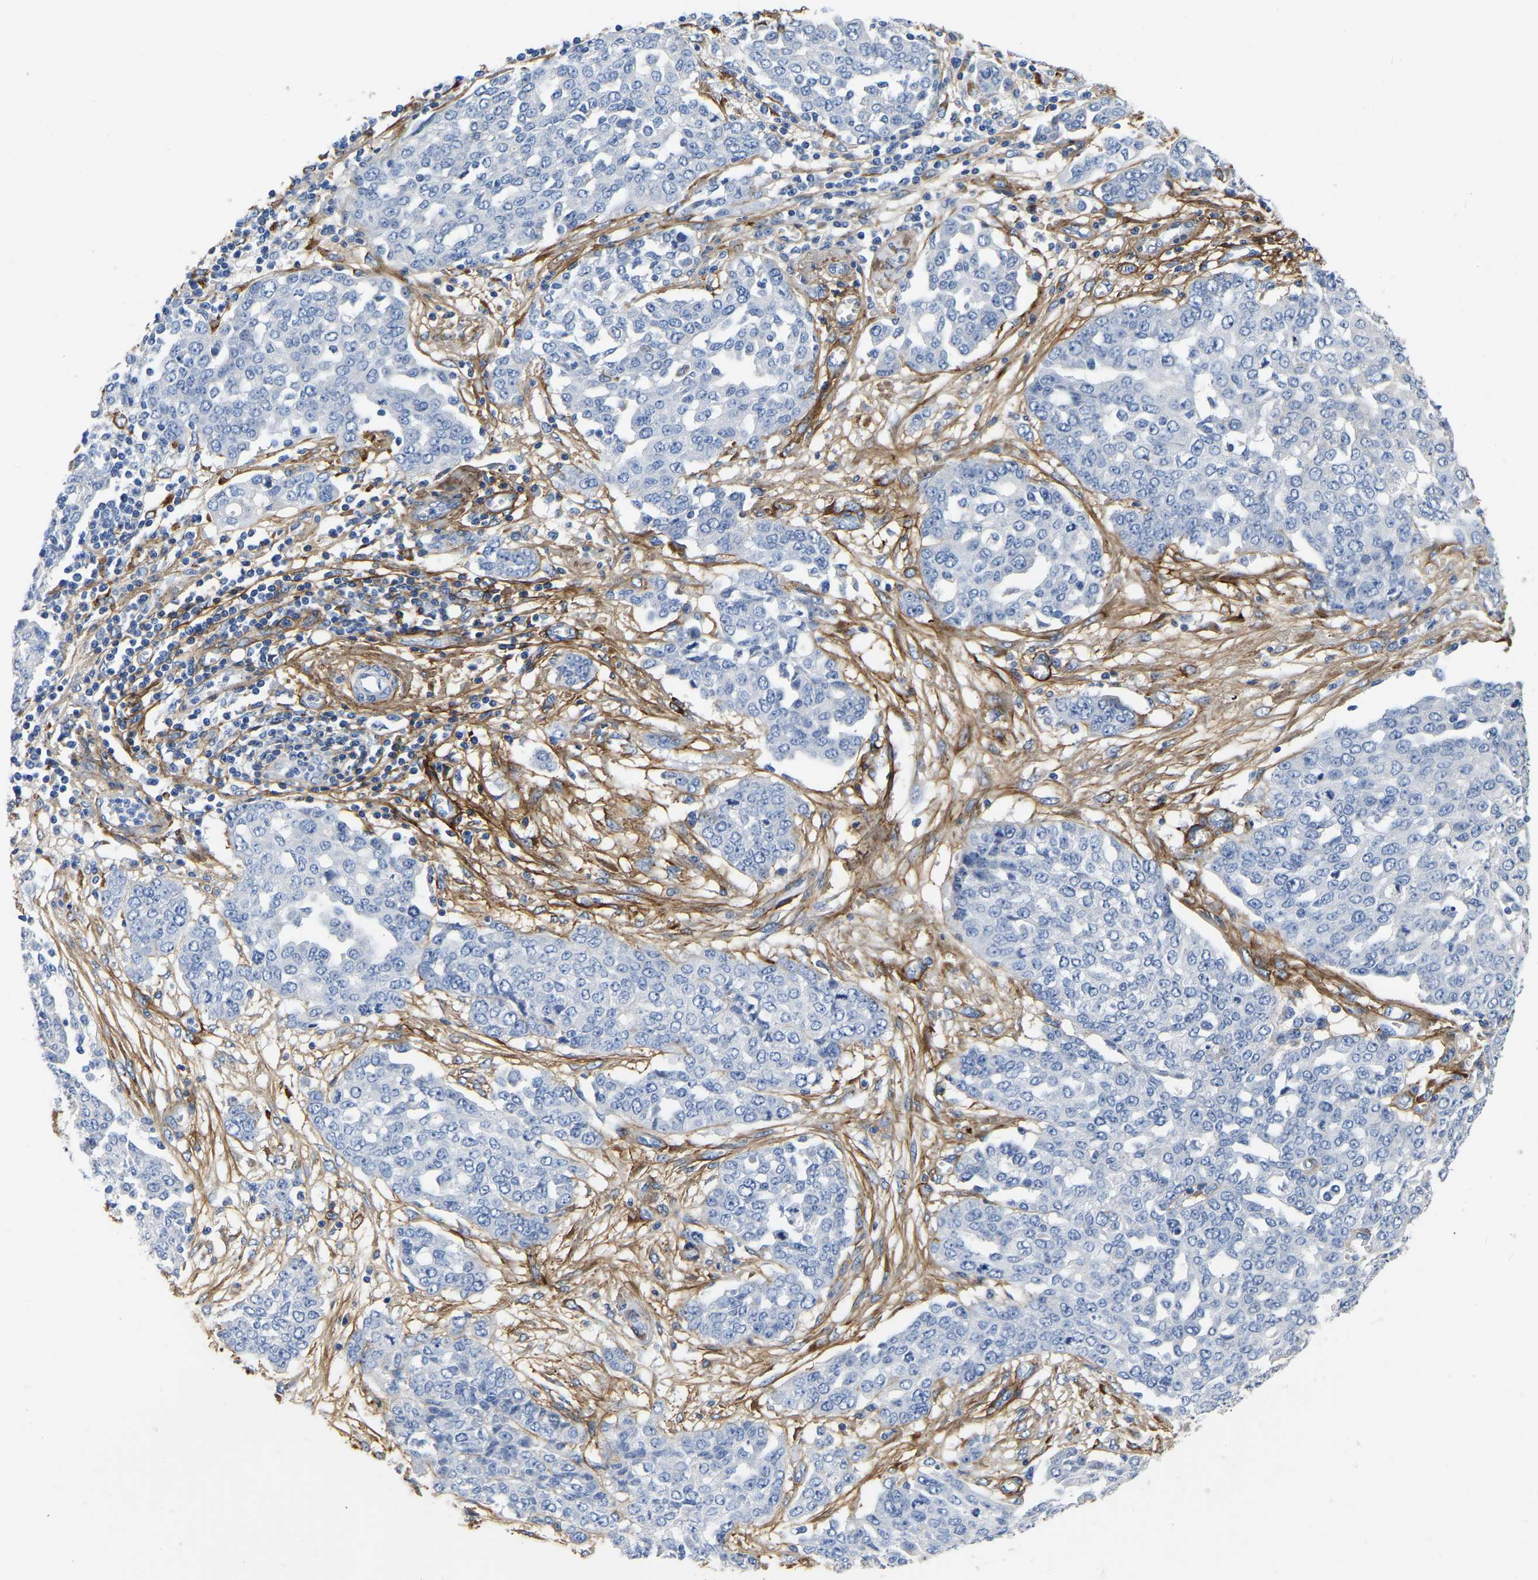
{"staining": {"intensity": "negative", "quantity": "none", "location": "none"}, "tissue": "ovarian cancer", "cell_type": "Tumor cells", "image_type": "cancer", "snomed": [{"axis": "morphology", "description": "Cystadenocarcinoma, serous, NOS"}, {"axis": "topography", "description": "Soft tissue"}, {"axis": "topography", "description": "Ovary"}], "caption": "Ovarian cancer was stained to show a protein in brown. There is no significant expression in tumor cells.", "gene": "COL6A1", "patient": {"sex": "female", "age": 57}}